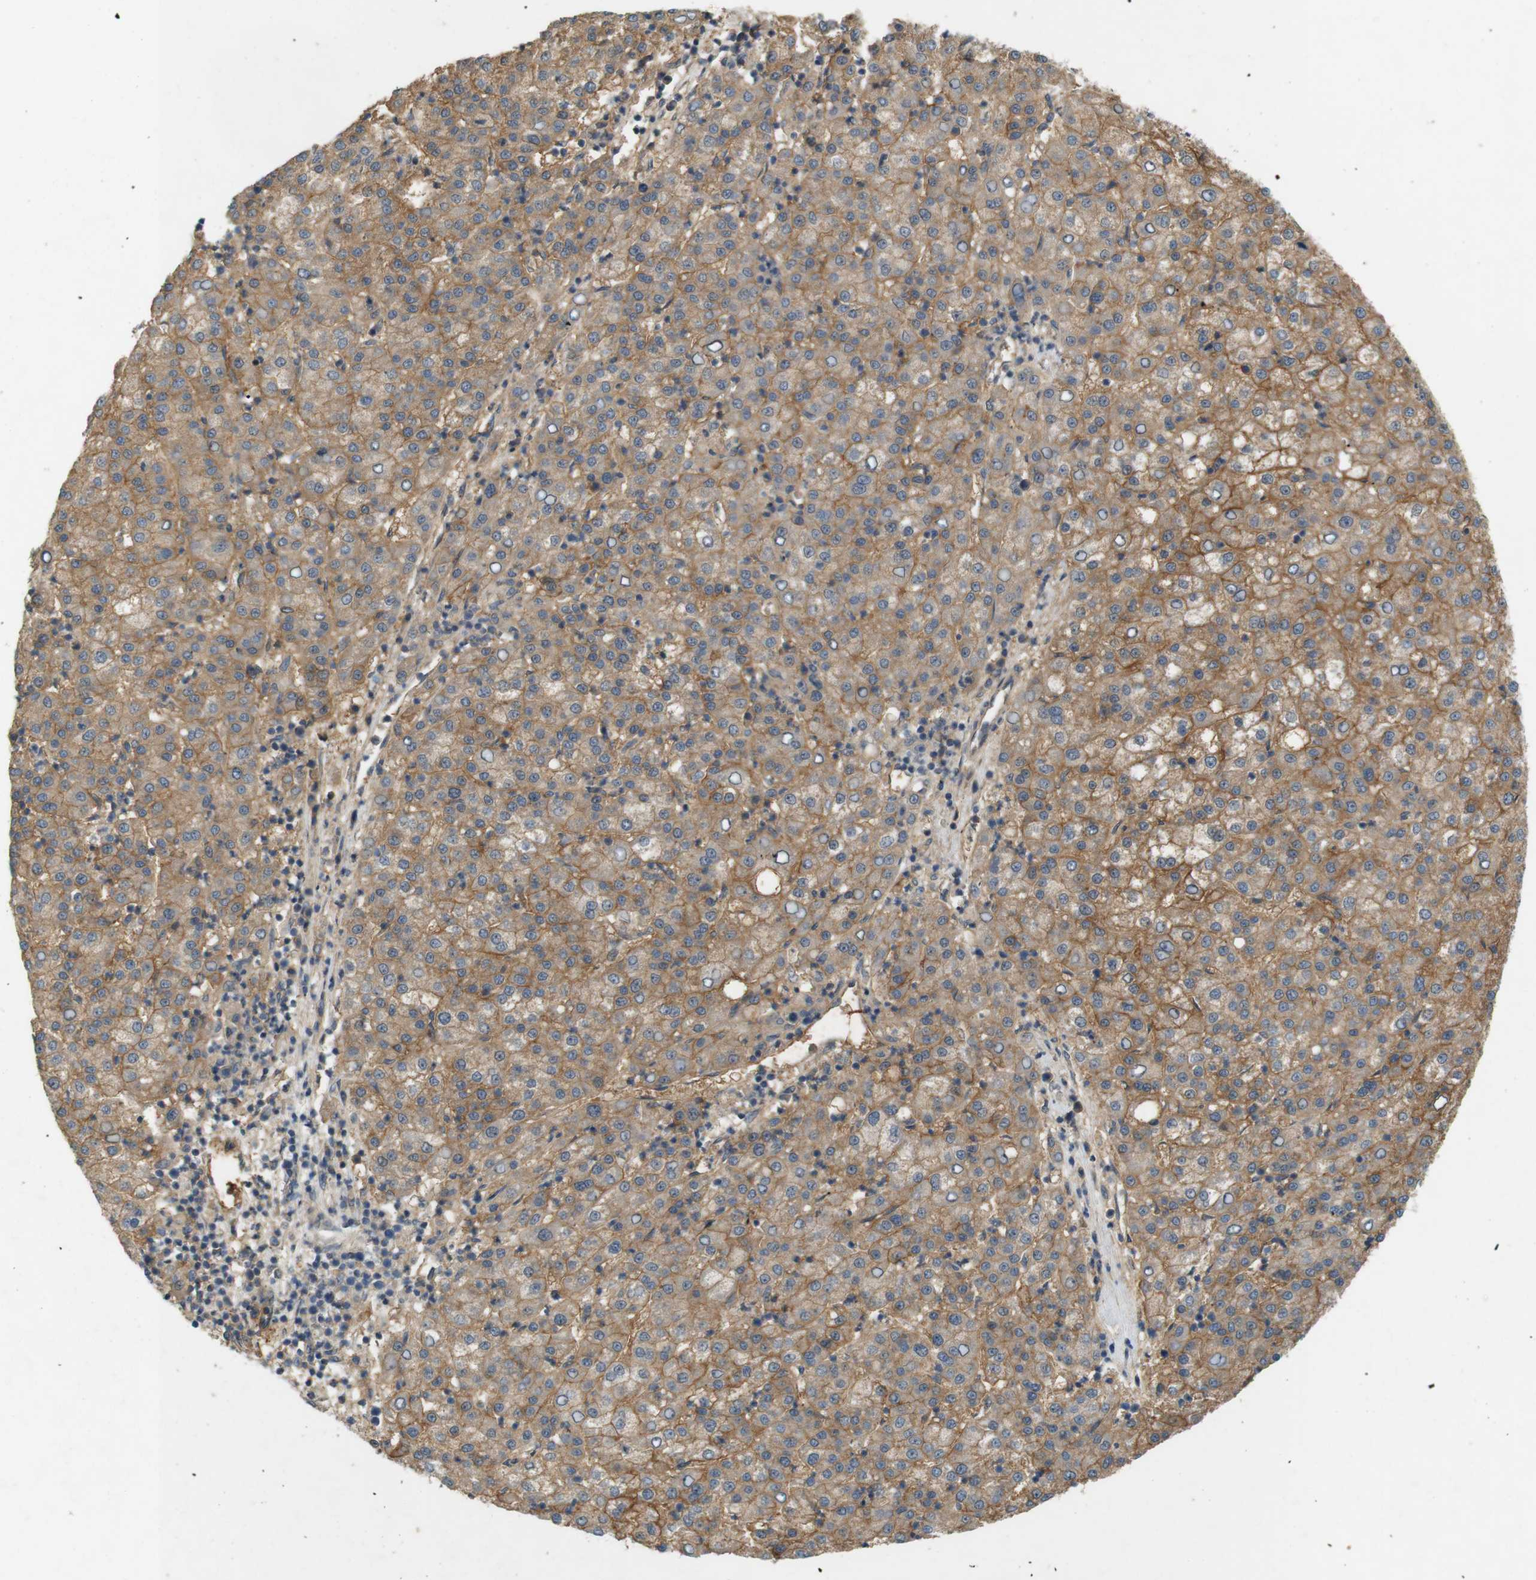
{"staining": {"intensity": "moderate", "quantity": ">75%", "location": "cytoplasmic/membranous"}, "tissue": "liver cancer", "cell_type": "Tumor cells", "image_type": "cancer", "snomed": [{"axis": "morphology", "description": "Carcinoma, Hepatocellular, NOS"}, {"axis": "topography", "description": "Liver"}], "caption": "Immunohistochemical staining of human liver hepatocellular carcinoma reveals medium levels of moderate cytoplasmic/membranous positivity in about >75% of tumor cells.", "gene": "PVR", "patient": {"sex": "female", "age": 58}}